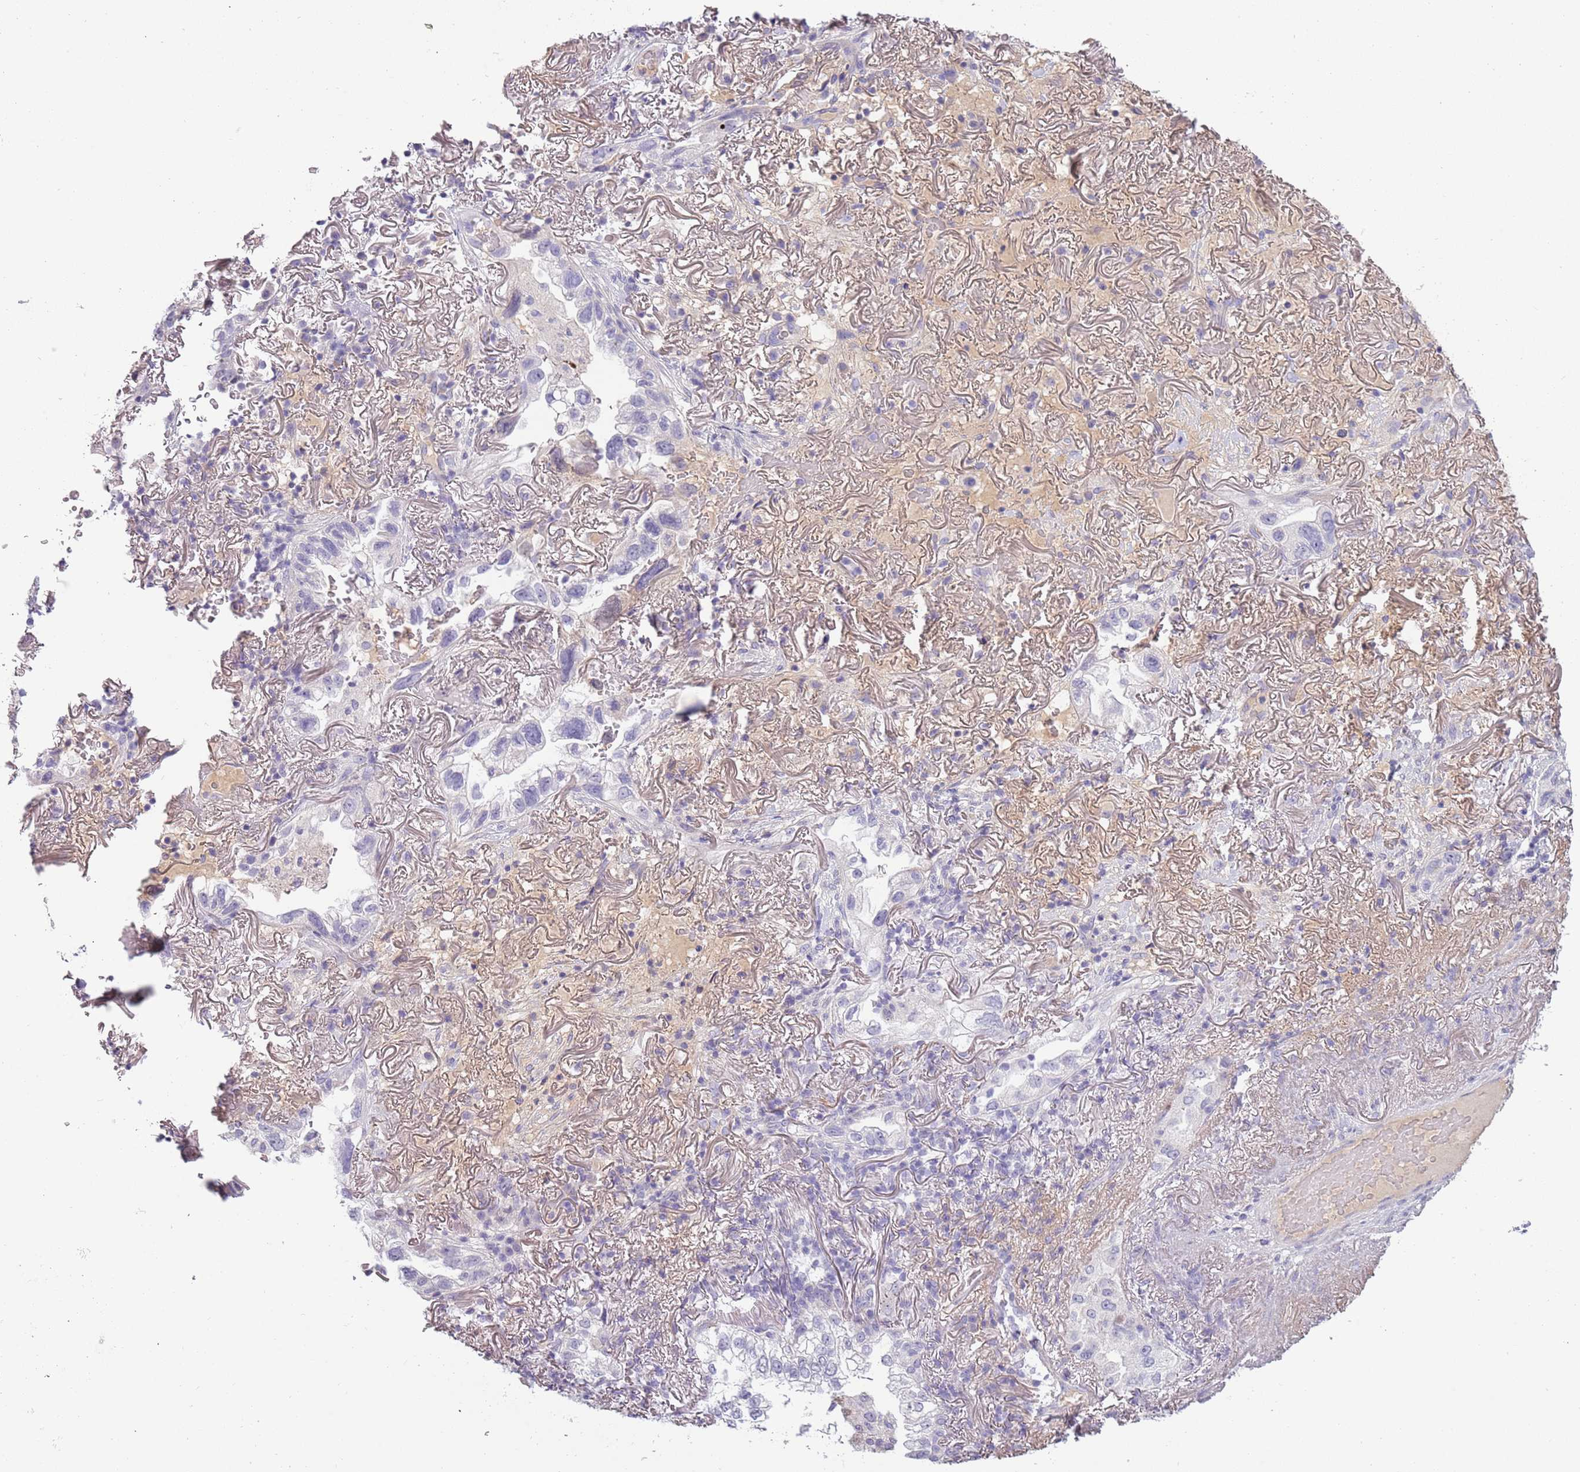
{"staining": {"intensity": "negative", "quantity": "none", "location": "none"}, "tissue": "lung cancer", "cell_type": "Tumor cells", "image_type": "cancer", "snomed": [{"axis": "morphology", "description": "Adenocarcinoma, NOS"}, {"axis": "topography", "description": "Lung"}], "caption": "This is a histopathology image of immunohistochemistry staining of lung cancer (adenocarcinoma), which shows no expression in tumor cells.", "gene": "TNFRSF6B", "patient": {"sex": "female", "age": 69}}